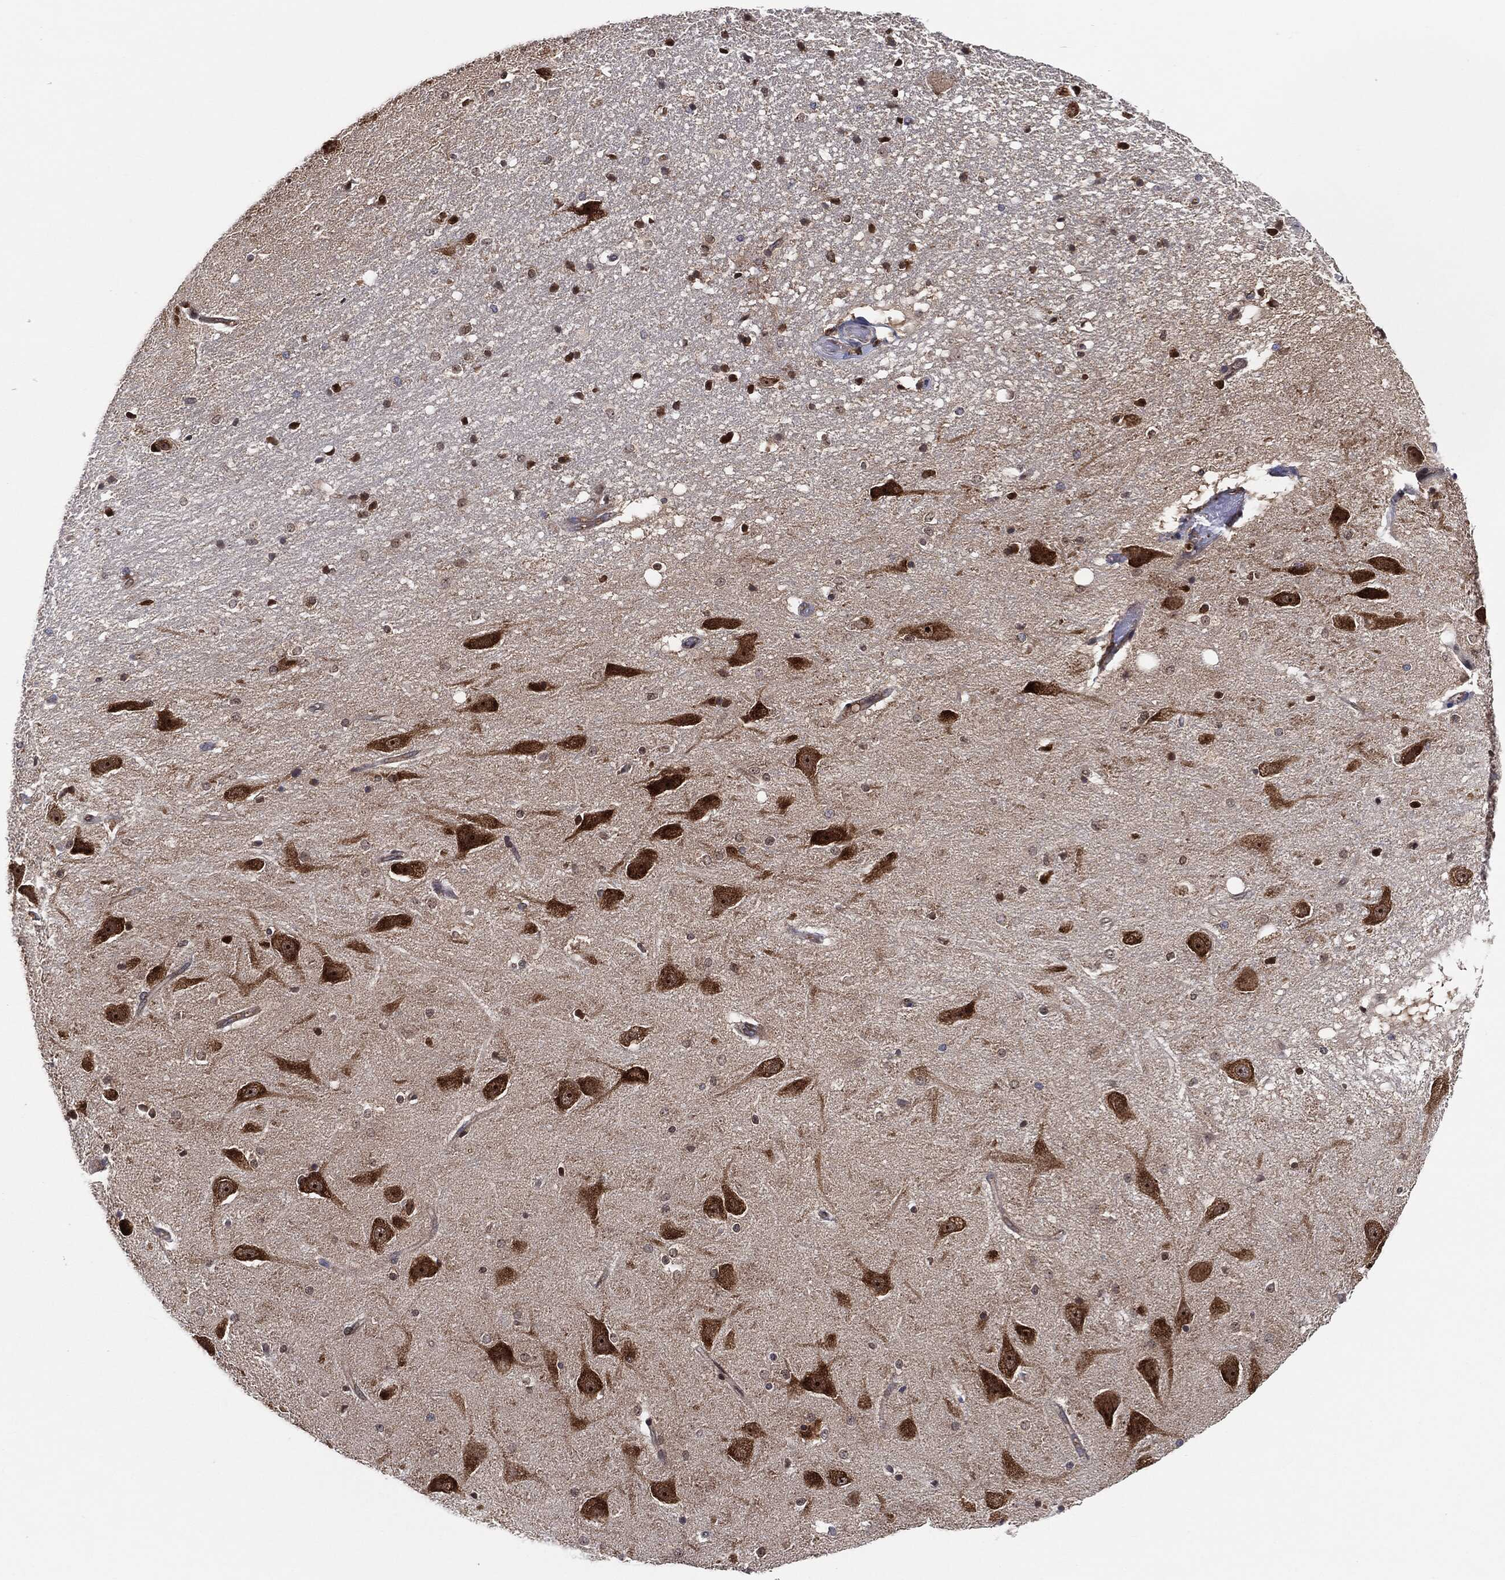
{"staining": {"intensity": "moderate", "quantity": "<25%", "location": "cytoplasmic/membranous"}, "tissue": "hippocampus", "cell_type": "Glial cells", "image_type": "normal", "snomed": [{"axis": "morphology", "description": "Normal tissue, NOS"}, {"axis": "topography", "description": "Hippocampus"}], "caption": "A brown stain labels moderate cytoplasmic/membranous positivity of a protein in glial cells of normal human hippocampus. (DAB (3,3'-diaminobenzidine) = brown stain, brightfield microscopy at high magnification).", "gene": "EIF2S2", "patient": {"sex": "male", "age": 49}}